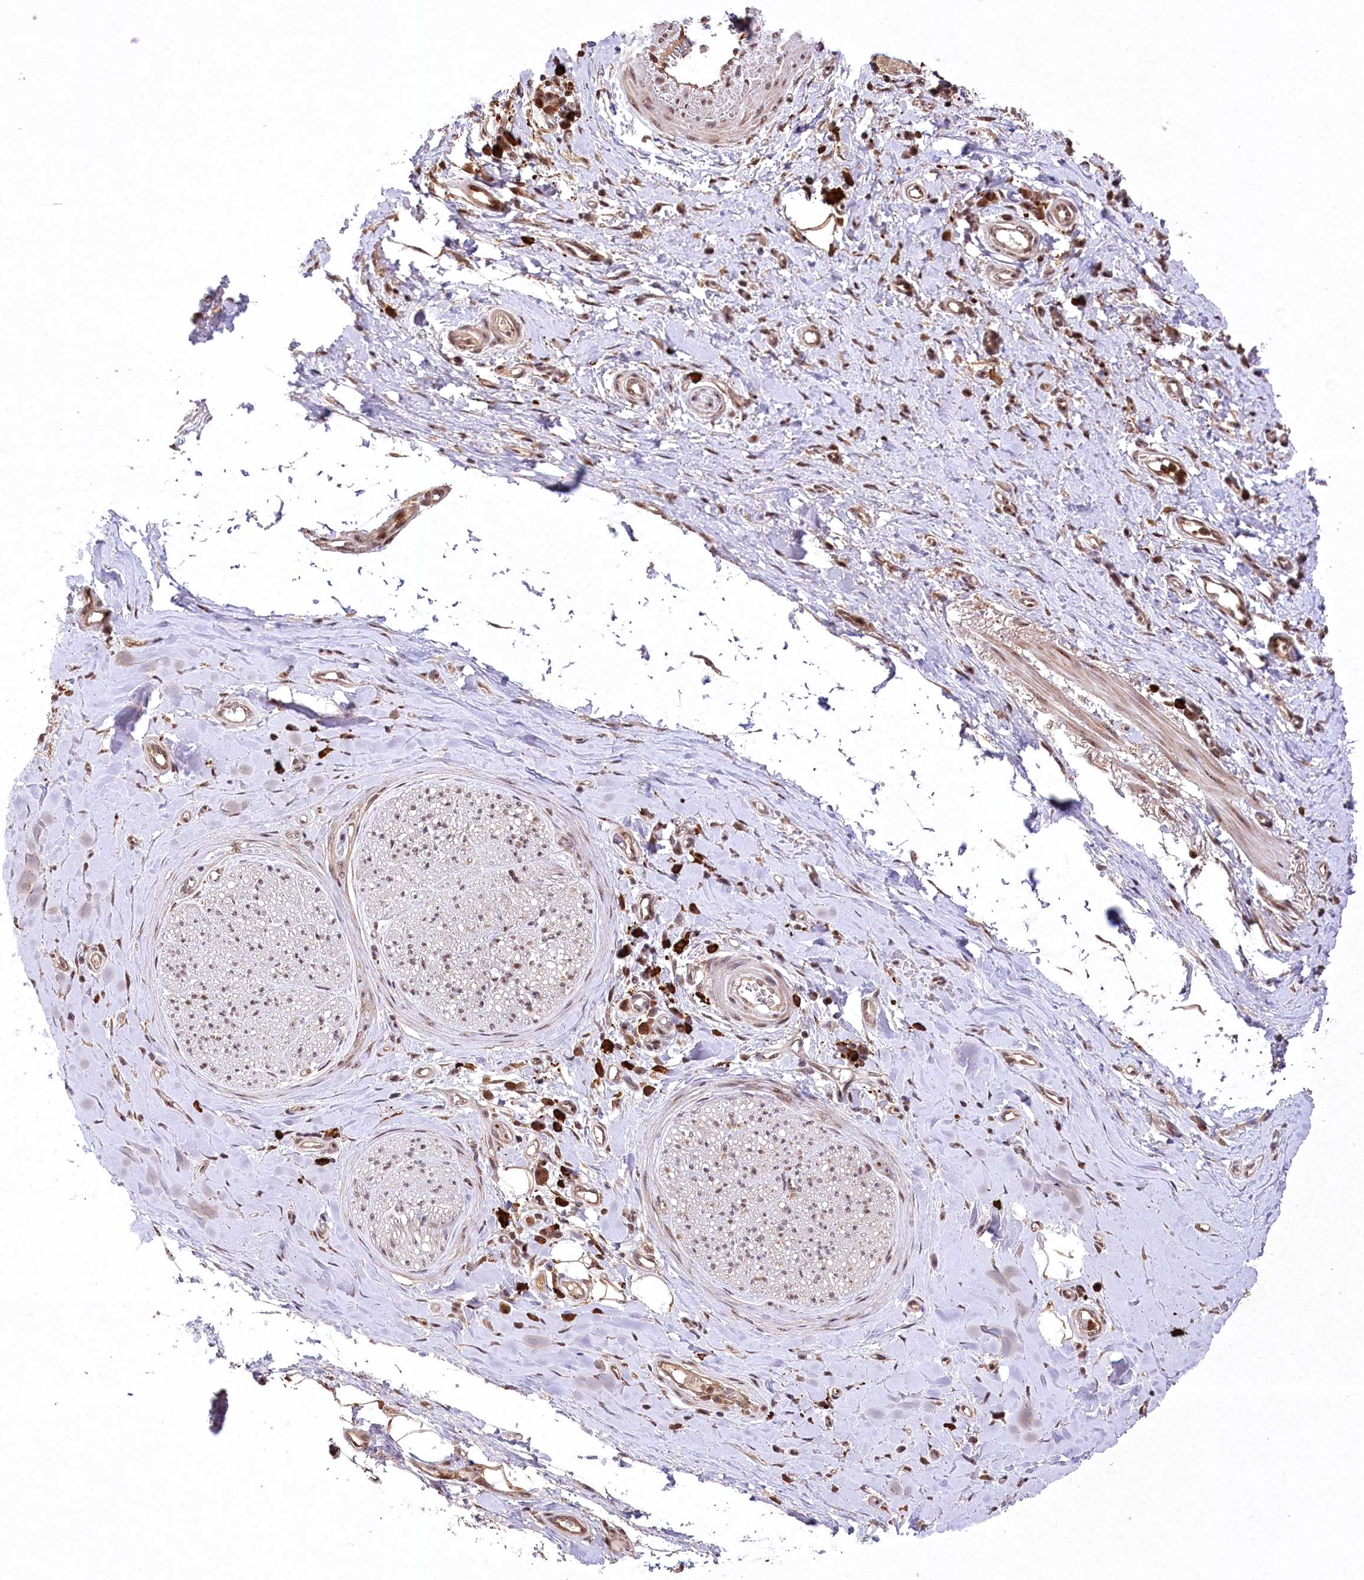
{"staining": {"intensity": "moderate", "quantity": ">75%", "location": "cytoplasmic/membranous,nuclear"}, "tissue": "adipose tissue", "cell_type": "Adipocytes", "image_type": "normal", "snomed": [{"axis": "morphology", "description": "Normal tissue, NOS"}, {"axis": "morphology", "description": "Adenocarcinoma, NOS"}, {"axis": "topography", "description": "Esophagus"}, {"axis": "topography", "description": "Stomach, upper"}, {"axis": "topography", "description": "Peripheral nerve tissue"}], "caption": "An image of adipose tissue stained for a protein reveals moderate cytoplasmic/membranous,nuclear brown staining in adipocytes. Using DAB (brown) and hematoxylin (blue) stains, captured at high magnification using brightfield microscopy.", "gene": "PYROXD1", "patient": {"sex": "male", "age": 62}}